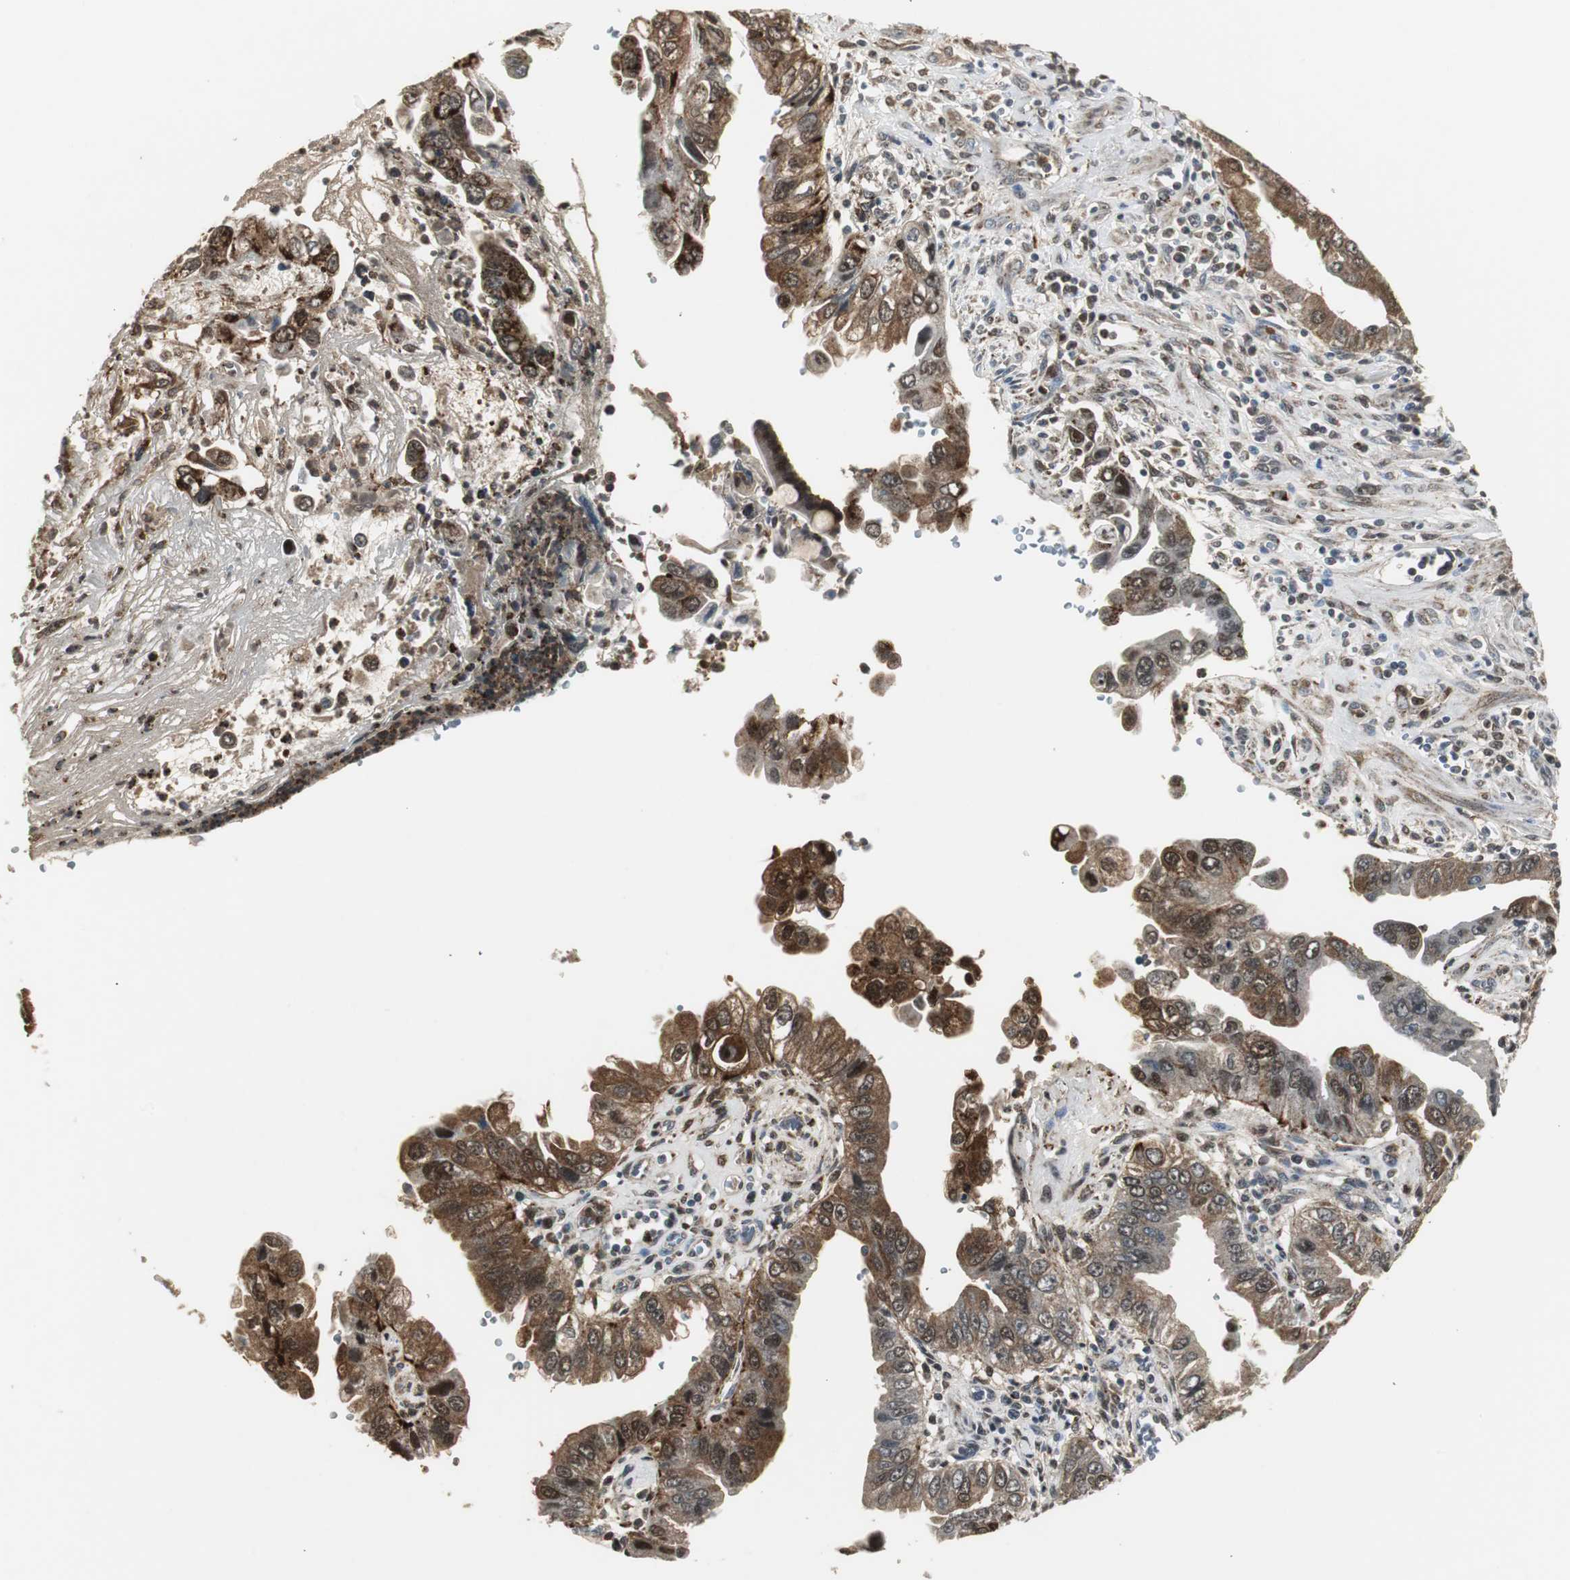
{"staining": {"intensity": "strong", "quantity": ">75%", "location": "cytoplasmic/membranous,nuclear"}, "tissue": "pancreatic cancer", "cell_type": "Tumor cells", "image_type": "cancer", "snomed": [{"axis": "morphology", "description": "Normal tissue, NOS"}, {"axis": "topography", "description": "Lymph node"}], "caption": "Immunohistochemical staining of pancreatic cancer shows high levels of strong cytoplasmic/membranous and nuclear positivity in about >75% of tumor cells.", "gene": "PLIN3", "patient": {"sex": "male", "age": 50}}